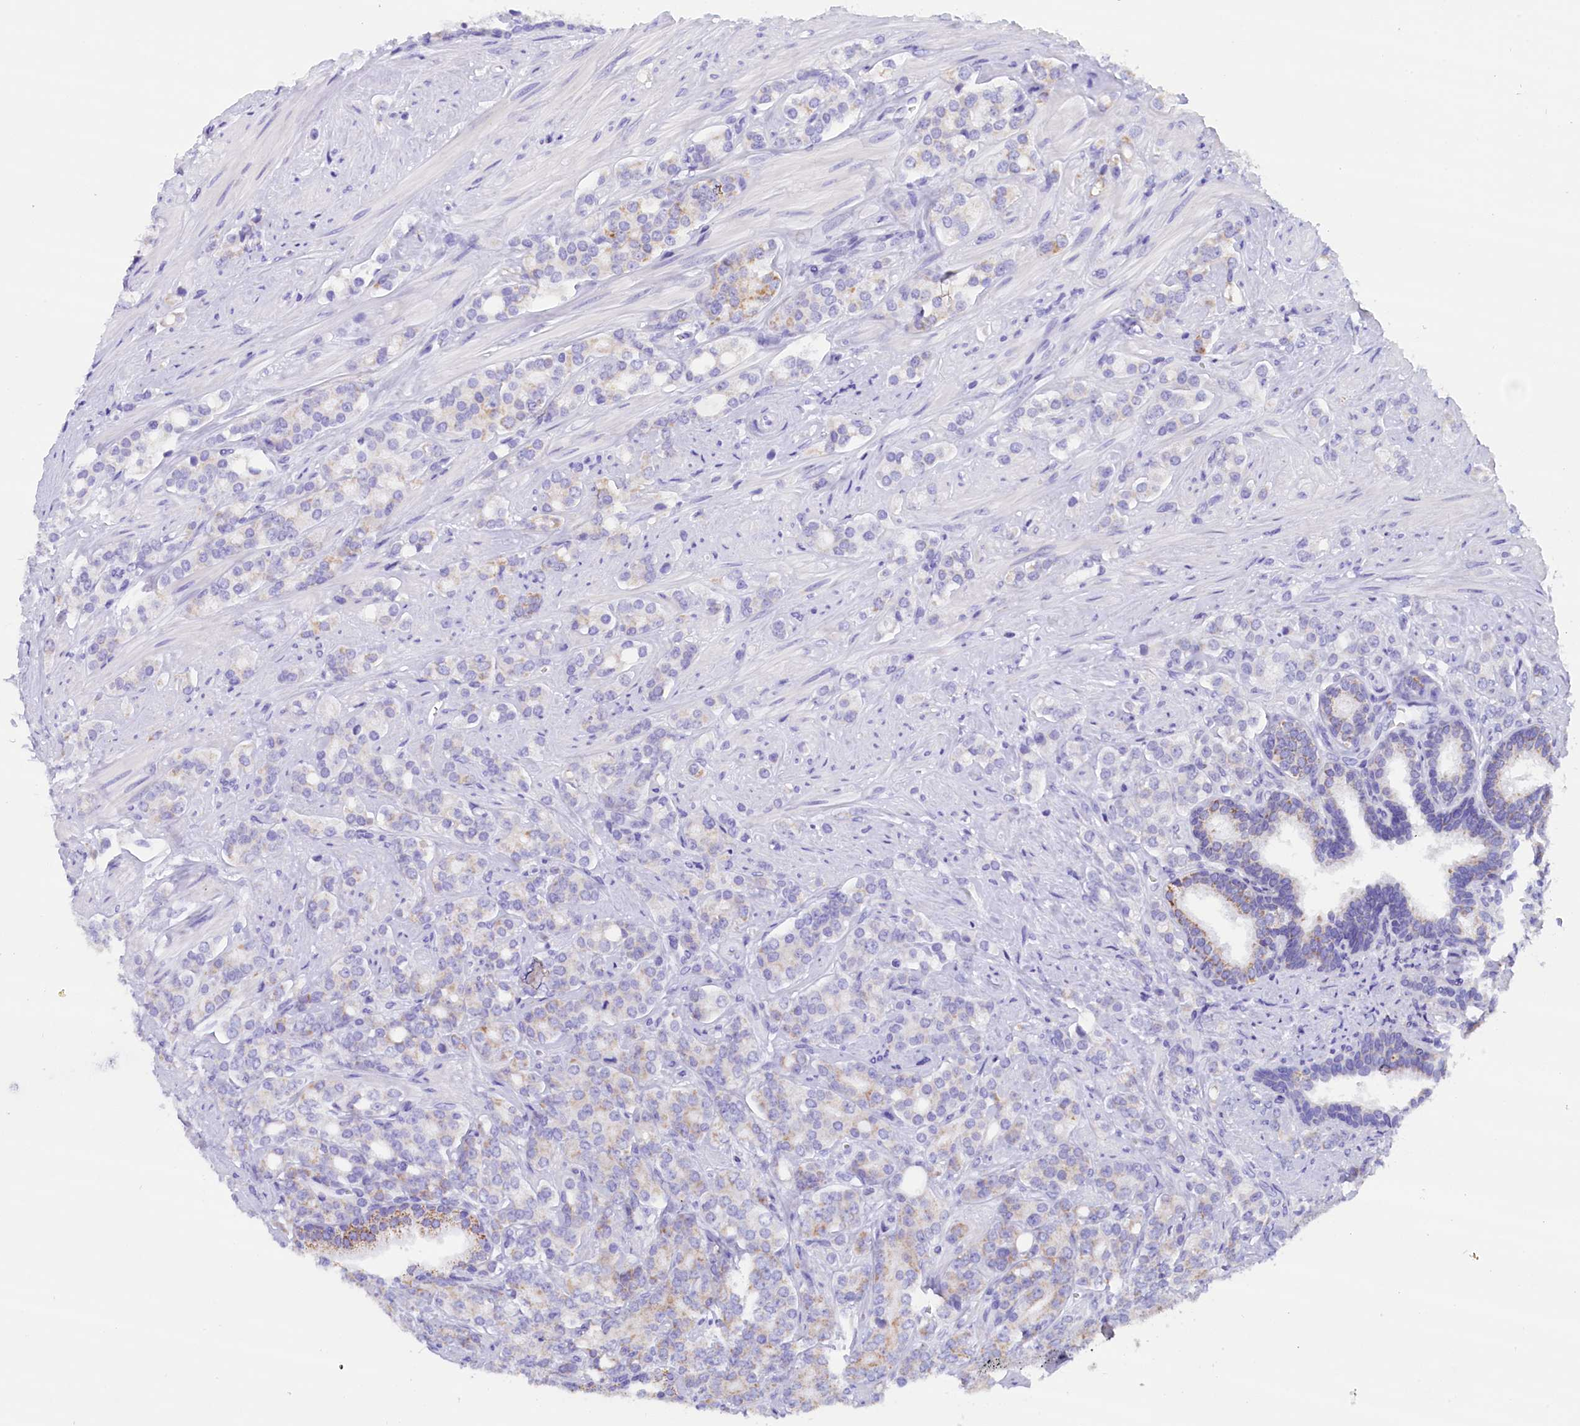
{"staining": {"intensity": "moderate", "quantity": "<25%", "location": "cytoplasmic/membranous"}, "tissue": "prostate cancer", "cell_type": "Tumor cells", "image_type": "cancer", "snomed": [{"axis": "morphology", "description": "Adenocarcinoma, High grade"}, {"axis": "topography", "description": "Prostate"}], "caption": "Human prostate cancer stained with a brown dye displays moderate cytoplasmic/membranous positive positivity in approximately <25% of tumor cells.", "gene": "ABAT", "patient": {"sex": "male", "age": 62}}